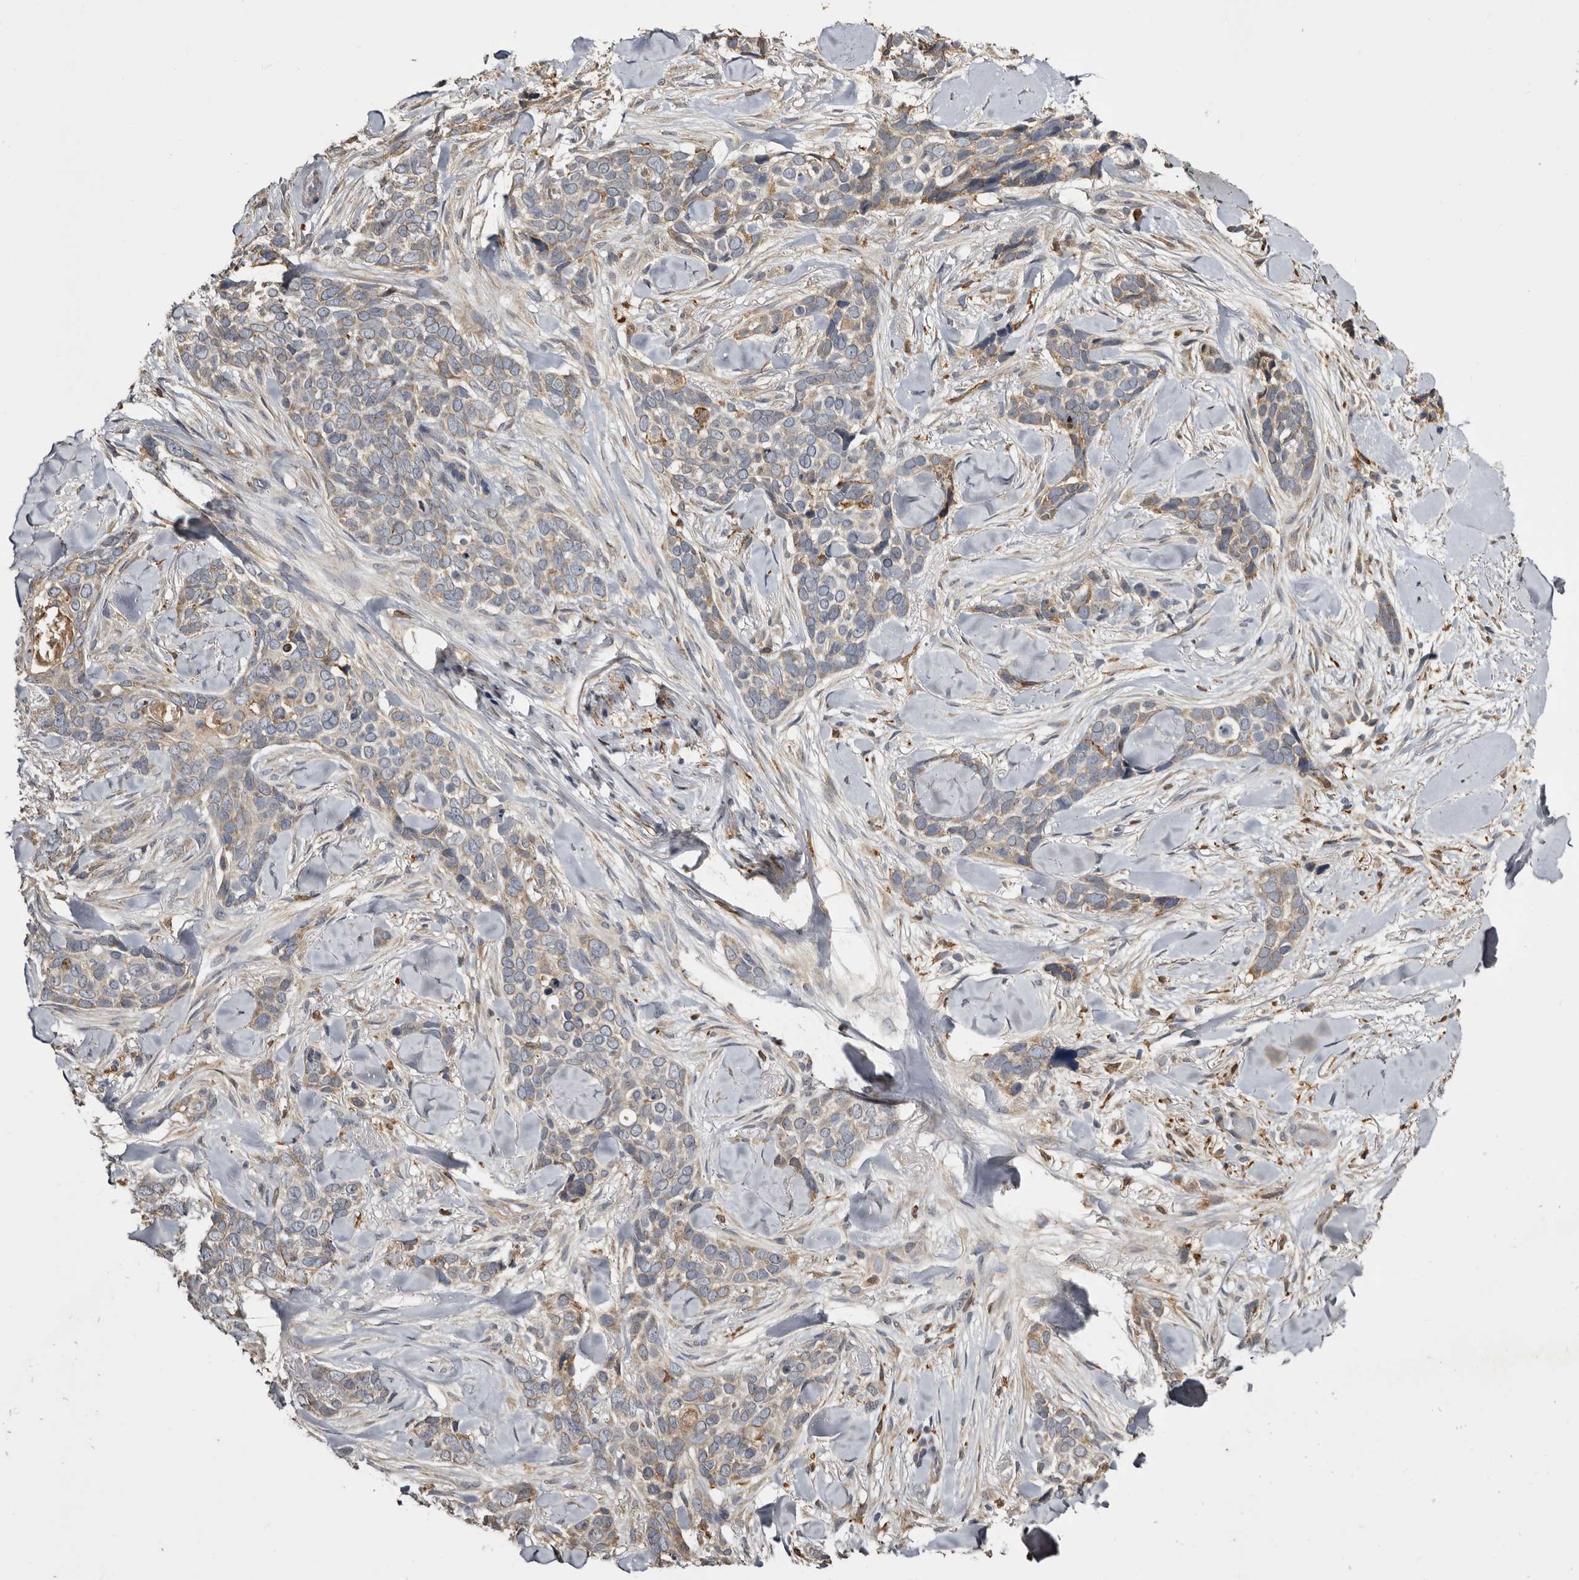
{"staining": {"intensity": "weak", "quantity": "<25%", "location": "cytoplasmic/membranous"}, "tissue": "skin cancer", "cell_type": "Tumor cells", "image_type": "cancer", "snomed": [{"axis": "morphology", "description": "Basal cell carcinoma"}, {"axis": "topography", "description": "Skin"}], "caption": "Immunohistochemical staining of human skin cancer (basal cell carcinoma) demonstrates no significant staining in tumor cells.", "gene": "INKA2", "patient": {"sex": "female", "age": 82}}